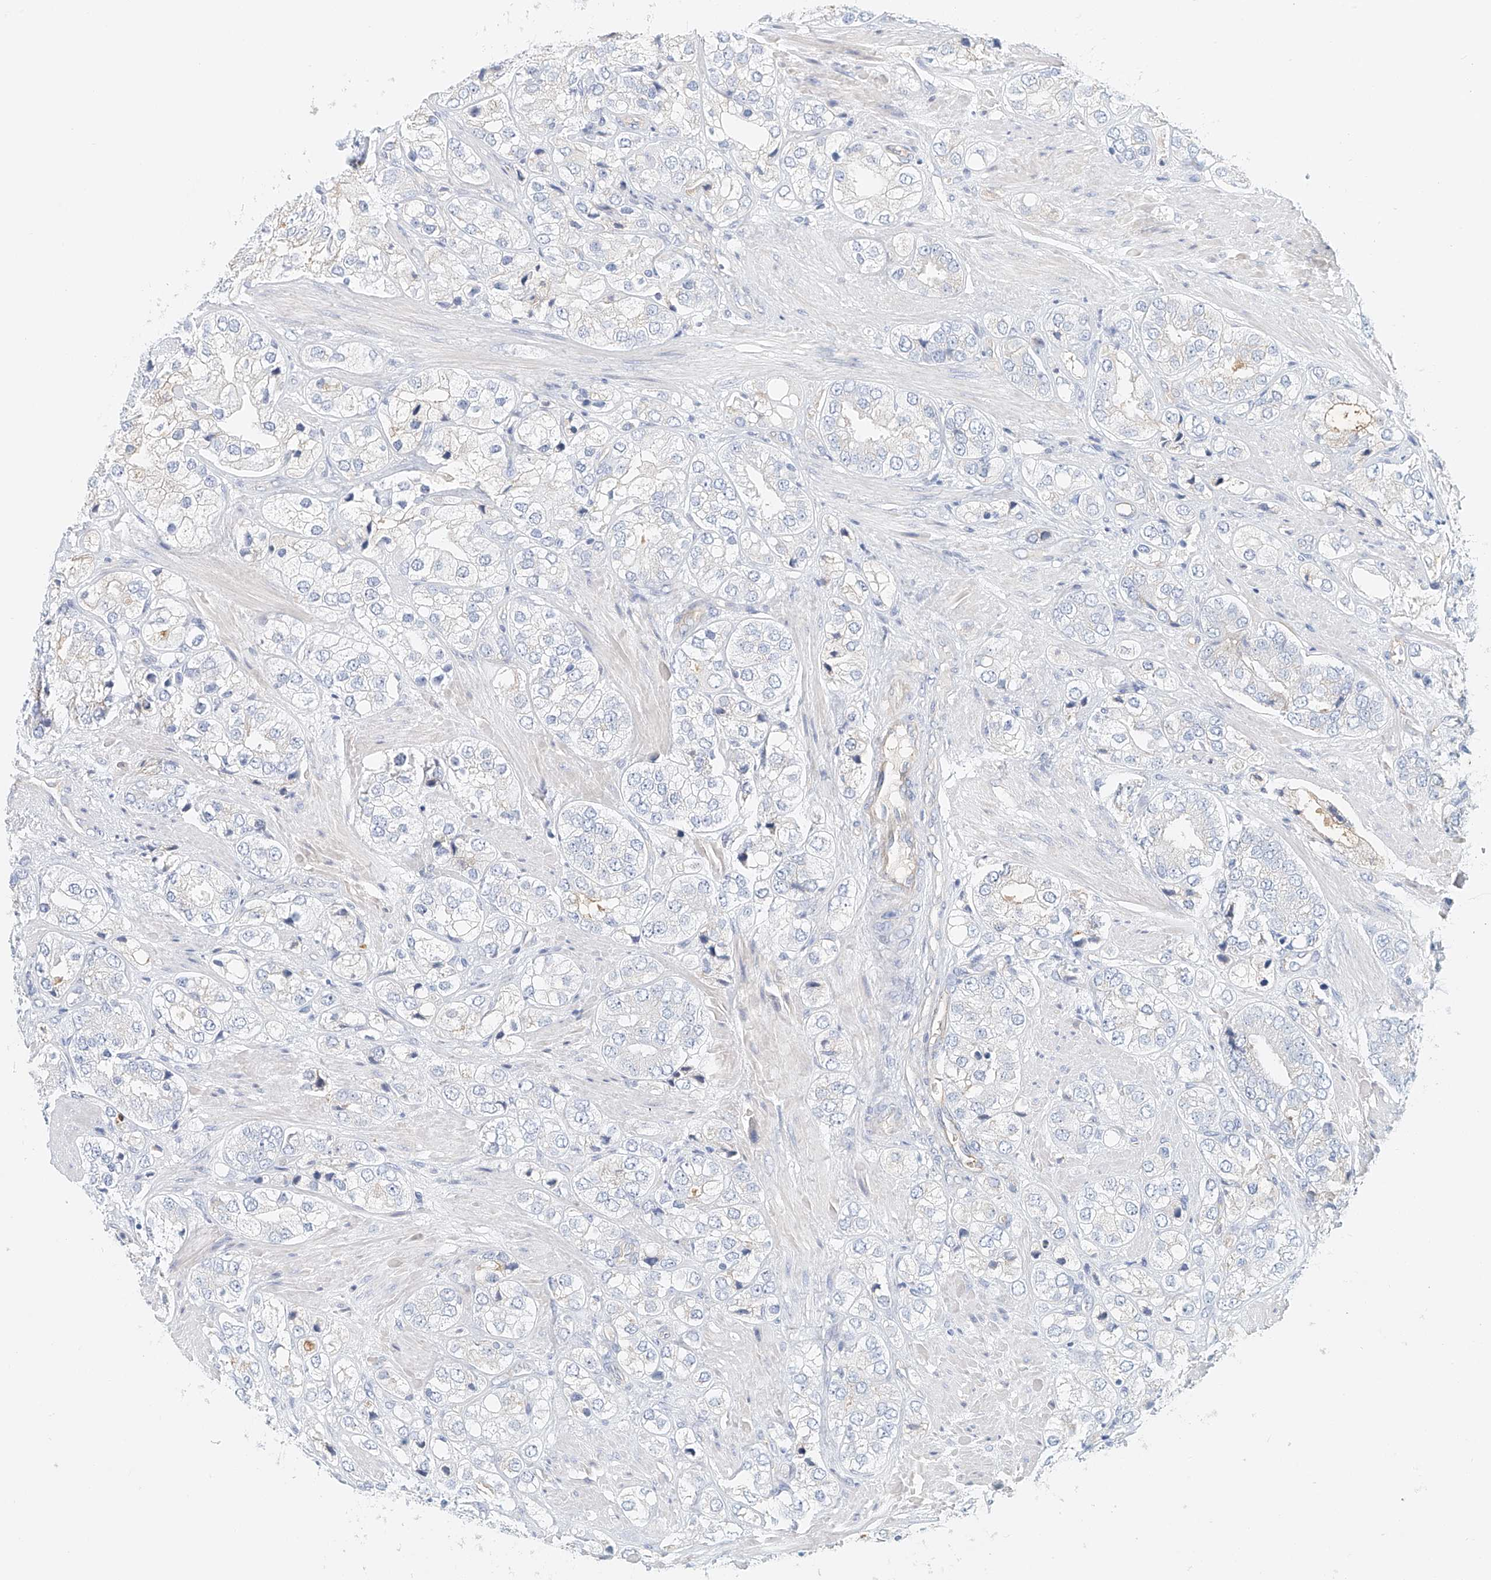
{"staining": {"intensity": "negative", "quantity": "none", "location": "none"}, "tissue": "prostate cancer", "cell_type": "Tumor cells", "image_type": "cancer", "snomed": [{"axis": "morphology", "description": "Adenocarcinoma, High grade"}, {"axis": "topography", "description": "Prostate"}], "caption": "Tumor cells show no significant protein positivity in adenocarcinoma (high-grade) (prostate). The staining is performed using DAB (3,3'-diaminobenzidine) brown chromogen with nuclei counter-stained in using hematoxylin.", "gene": "FRYL", "patient": {"sex": "male", "age": 50}}